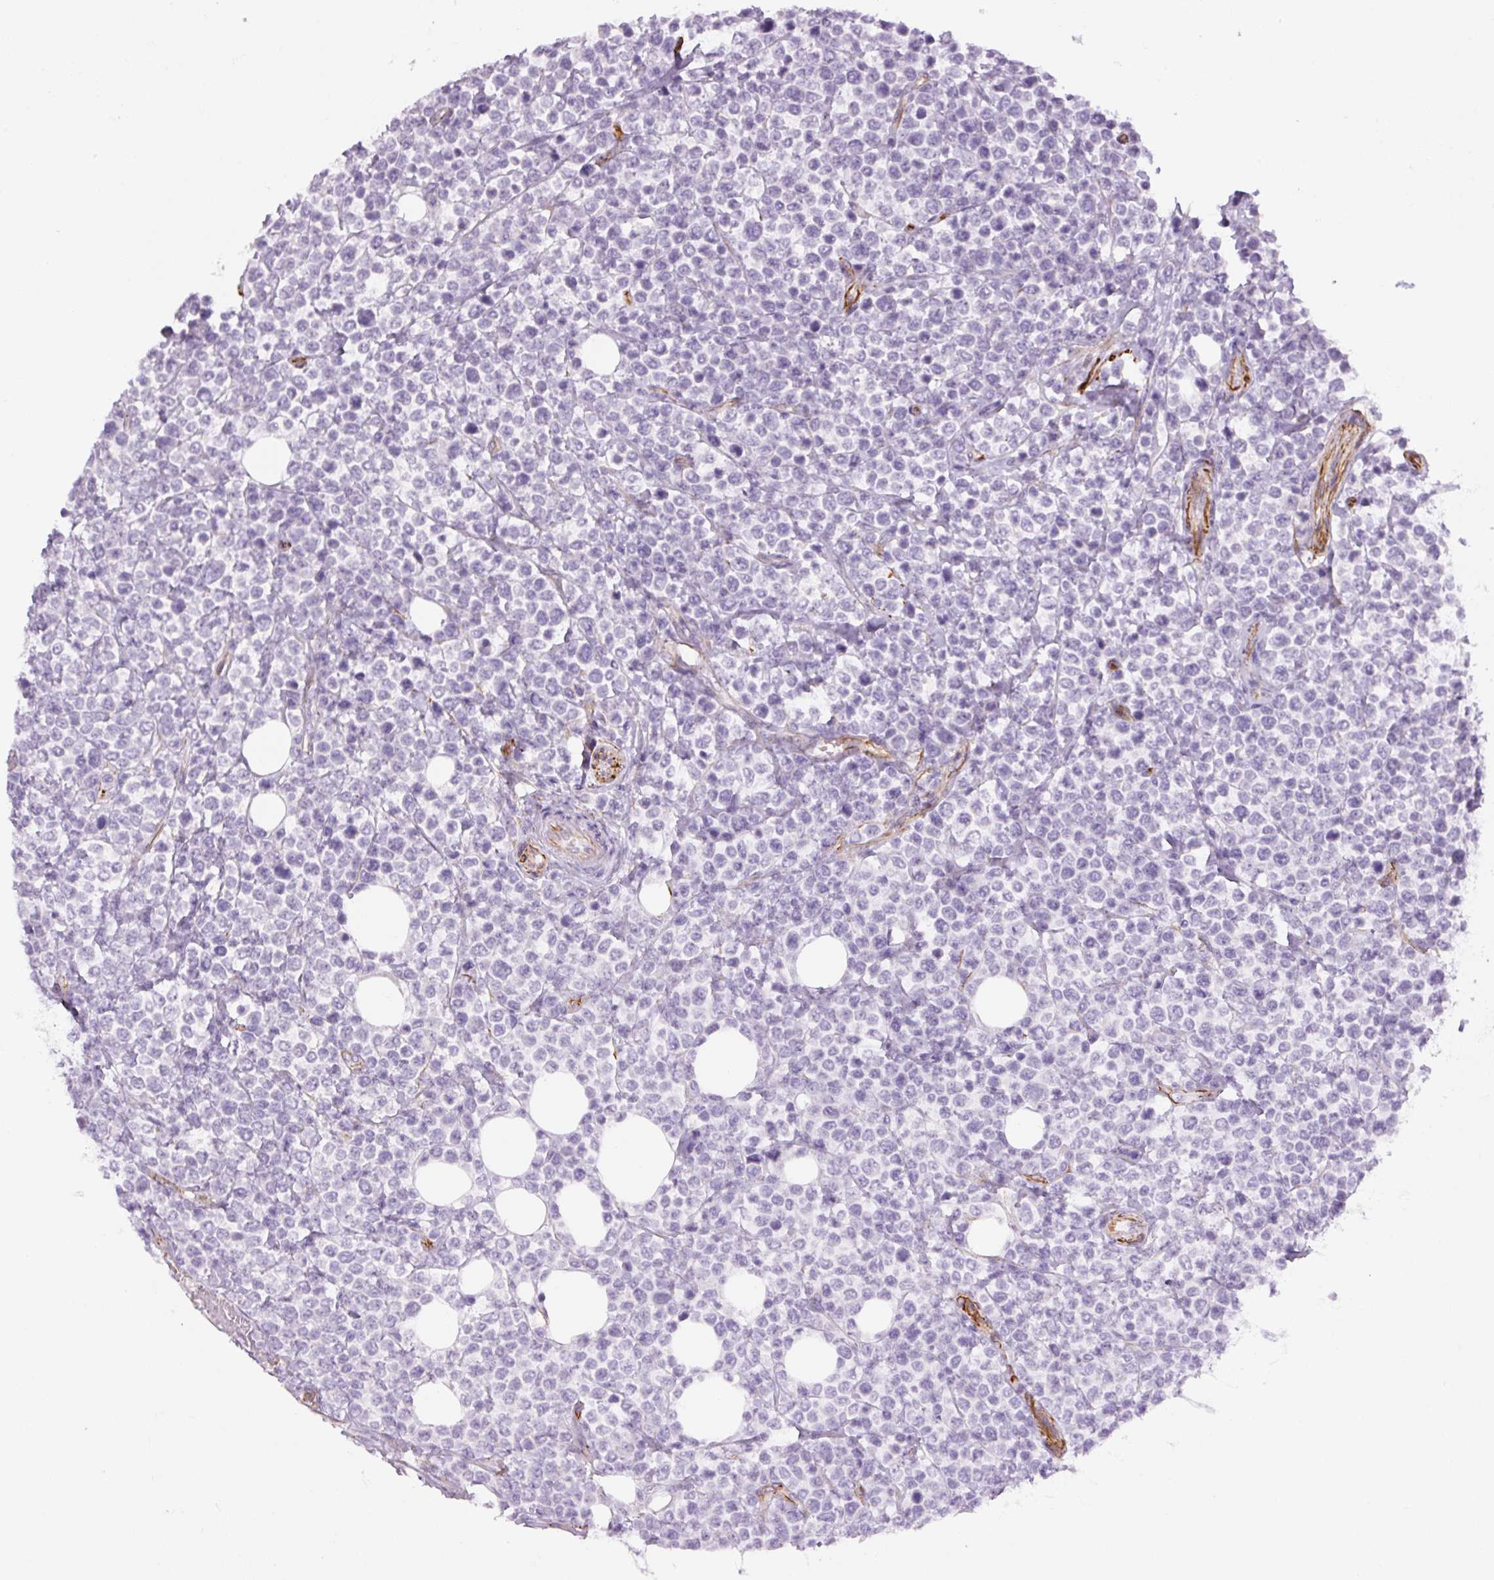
{"staining": {"intensity": "negative", "quantity": "none", "location": "none"}, "tissue": "lymphoma", "cell_type": "Tumor cells", "image_type": "cancer", "snomed": [{"axis": "morphology", "description": "Malignant lymphoma, non-Hodgkin's type, Low grade"}, {"axis": "topography", "description": "Lymph node"}], "caption": "IHC micrograph of malignant lymphoma, non-Hodgkin's type (low-grade) stained for a protein (brown), which demonstrates no positivity in tumor cells.", "gene": "NES", "patient": {"sex": "male", "age": 60}}